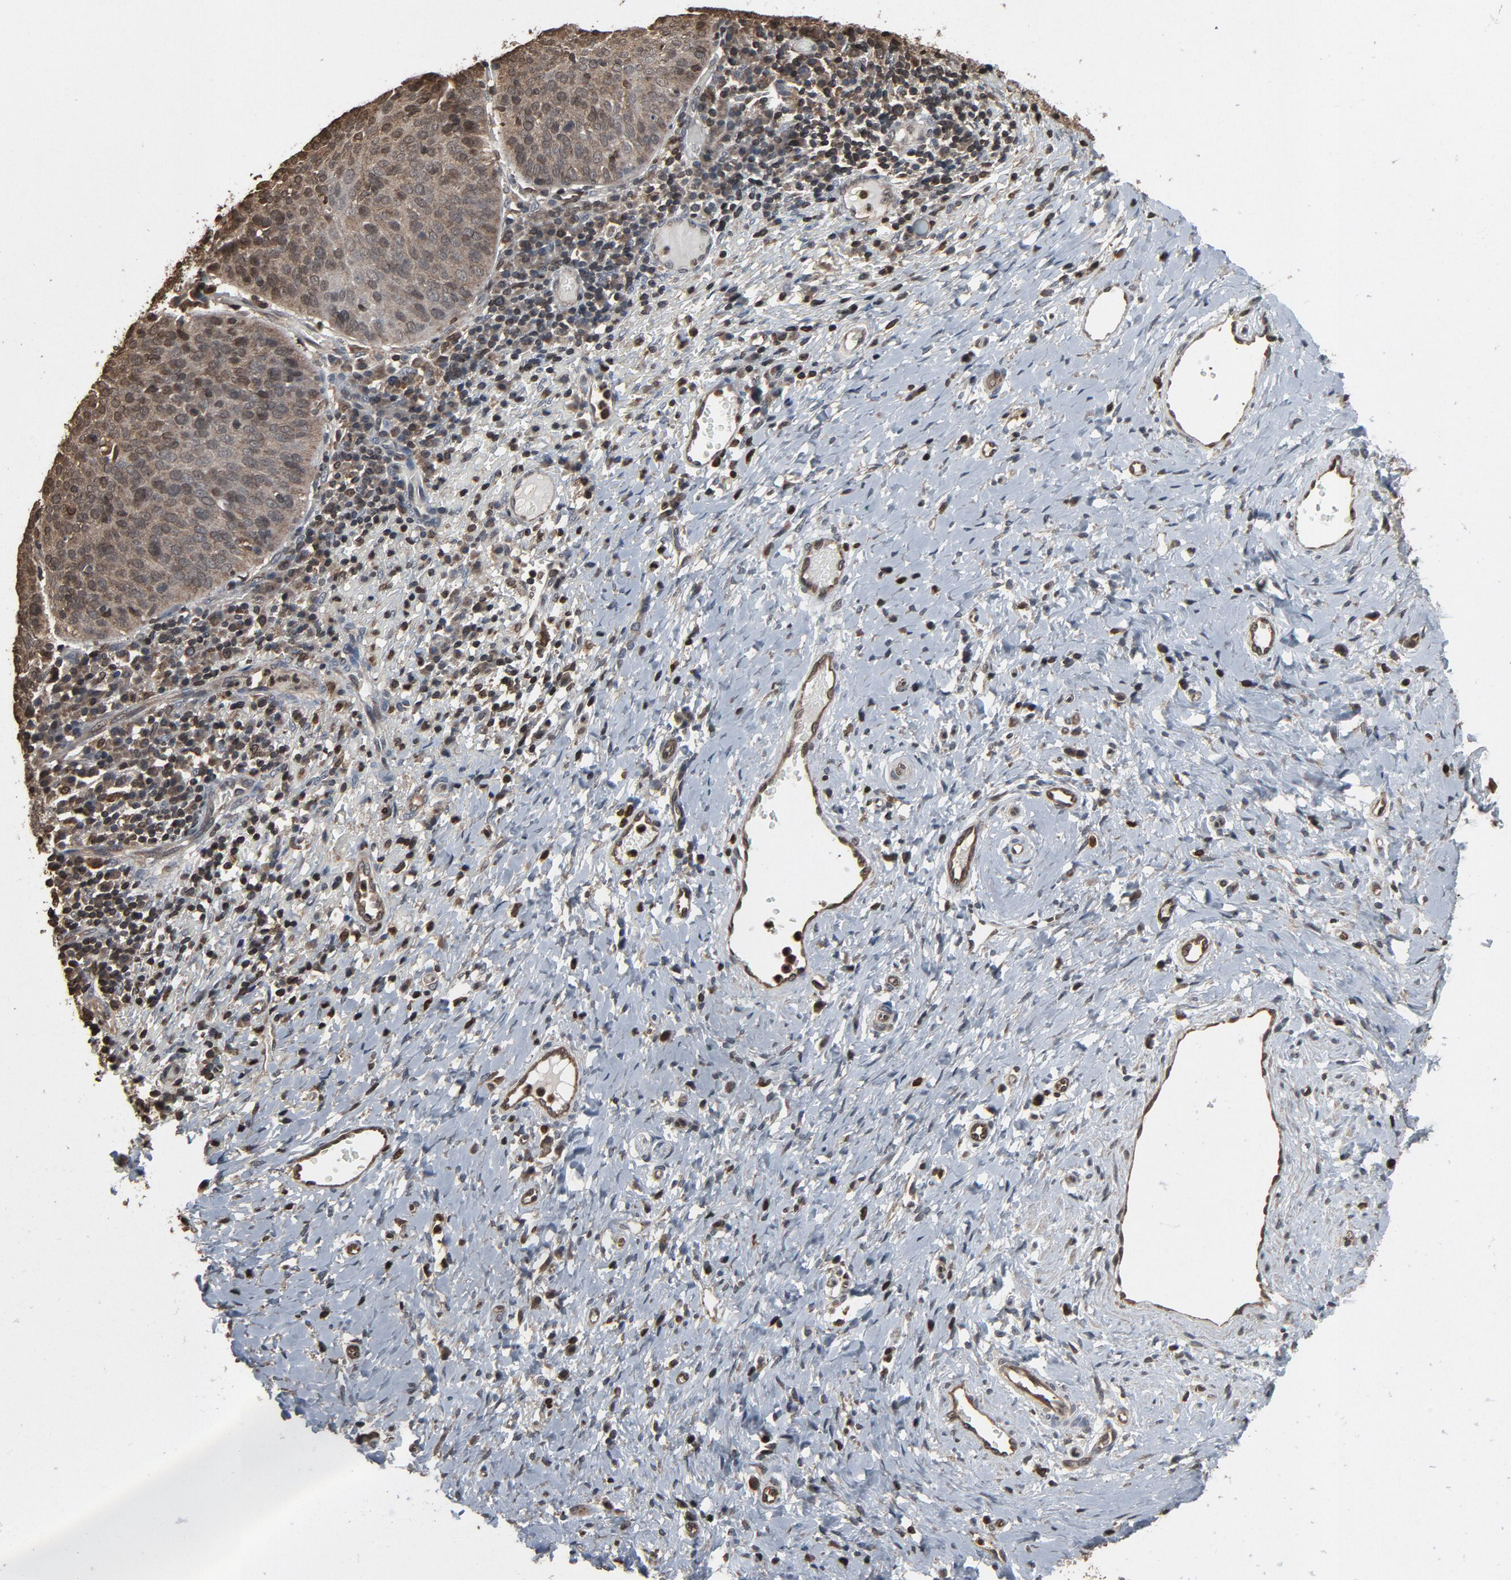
{"staining": {"intensity": "weak", "quantity": "<25%", "location": "cytoplasmic/membranous,nuclear"}, "tissue": "cervical cancer", "cell_type": "Tumor cells", "image_type": "cancer", "snomed": [{"axis": "morphology", "description": "Normal tissue, NOS"}, {"axis": "morphology", "description": "Squamous cell carcinoma, NOS"}, {"axis": "topography", "description": "Cervix"}], "caption": "Immunohistochemical staining of squamous cell carcinoma (cervical) displays no significant staining in tumor cells. (DAB immunohistochemistry with hematoxylin counter stain).", "gene": "UBE2D1", "patient": {"sex": "female", "age": 39}}